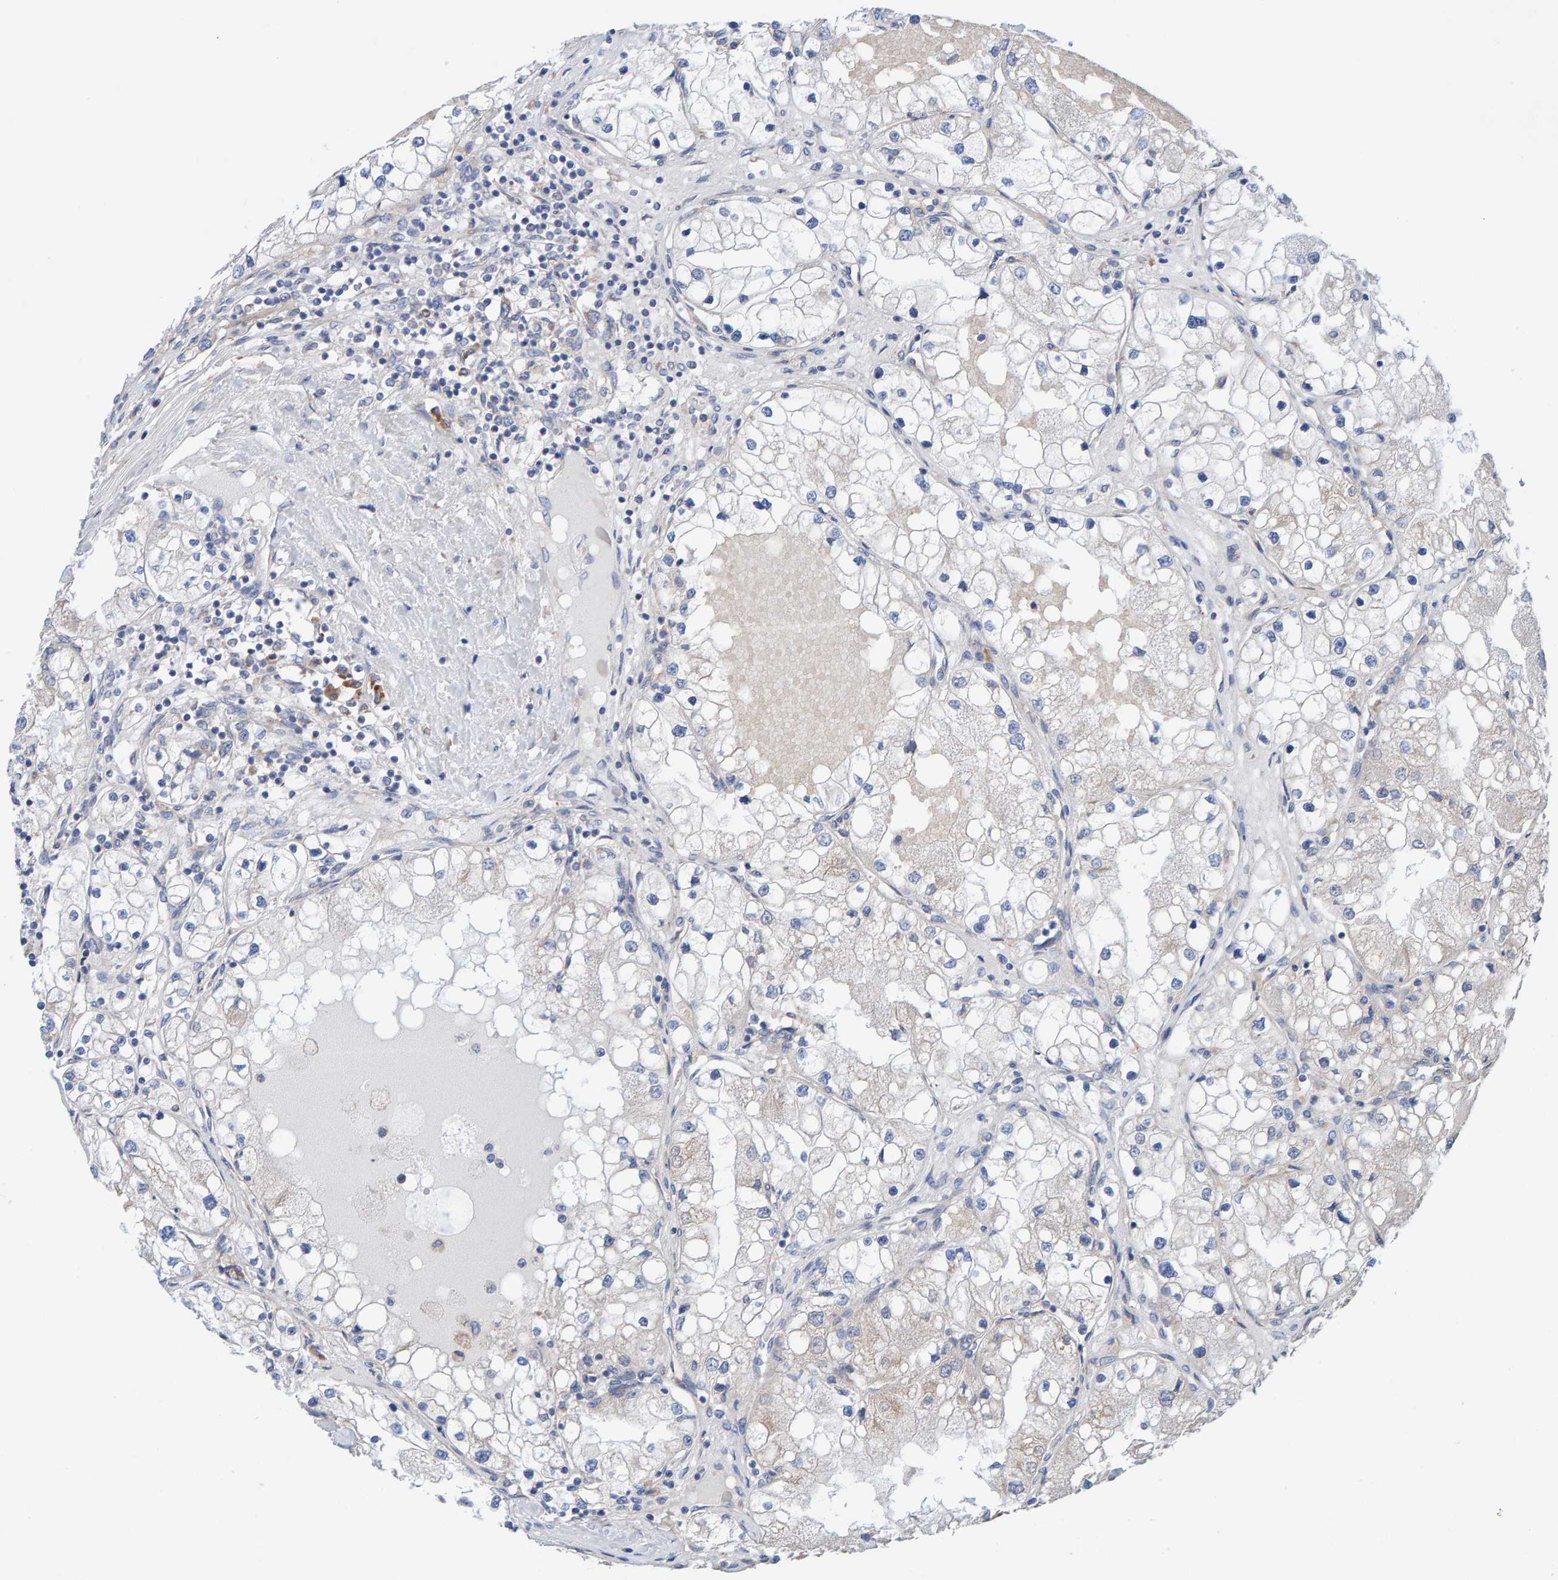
{"staining": {"intensity": "negative", "quantity": "none", "location": "none"}, "tissue": "renal cancer", "cell_type": "Tumor cells", "image_type": "cancer", "snomed": [{"axis": "morphology", "description": "Adenocarcinoma, NOS"}, {"axis": "topography", "description": "Kidney"}], "caption": "A high-resolution image shows IHC staining of renal cancer (adenocarcinoma), which demonstrates no significant positivity in tumor cells. (DAB immunohistochemistry visualized using brightfield microscopy, high magnification).", "gene": "CDK5RAP3", "patient": {"sex": "male", "age": 68}}